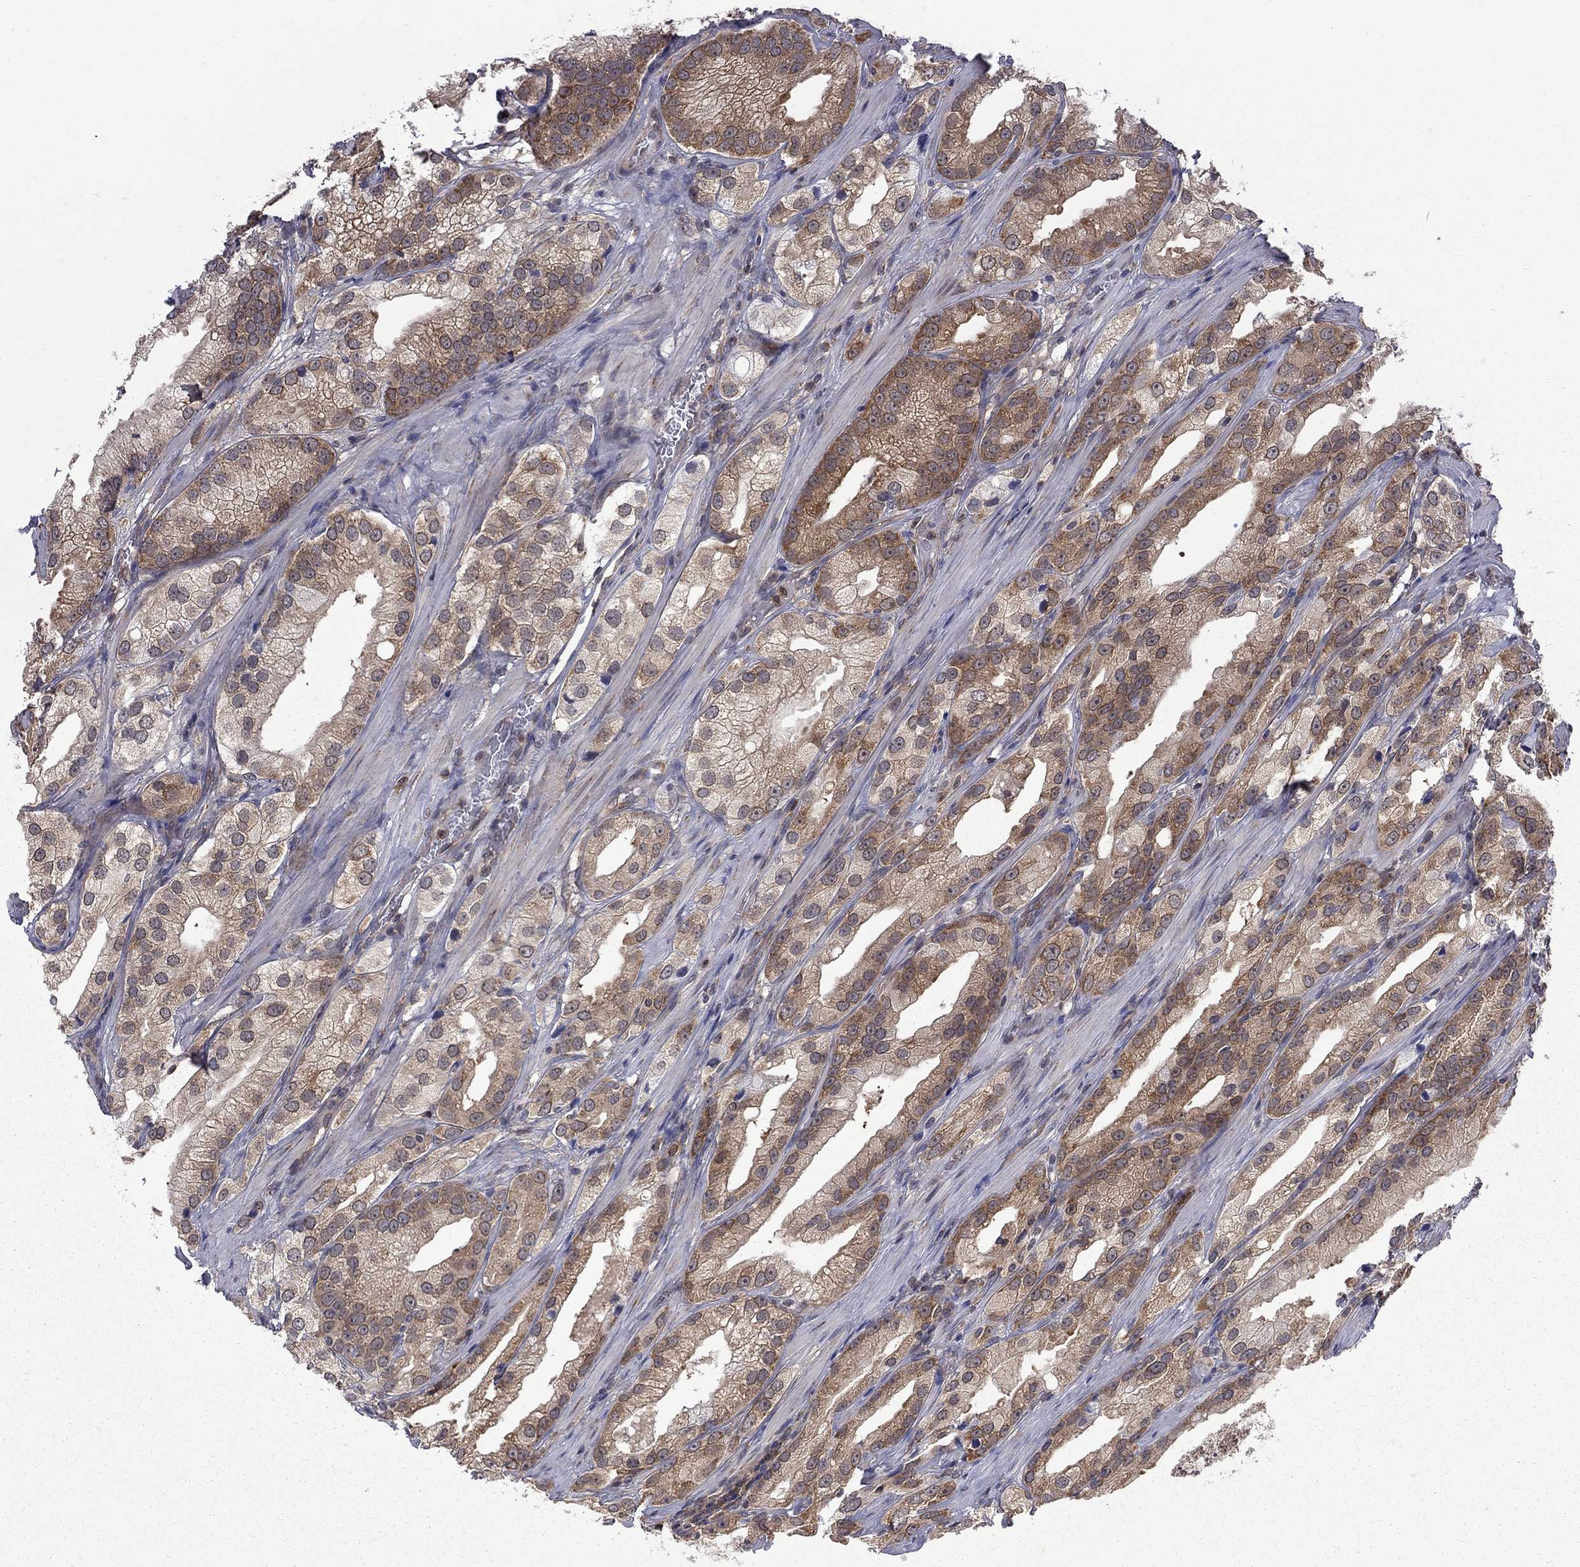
{"staining": {"intensity": "moderate", "quantity": ">75%", "location": "cytoplasmic/membranous"}, "tissue": "prostate cancer", "cell_type": "Tumor cells", "image_type": "cancer", "snomed": [{"axis": "morphology", "description": "Adenocarcinoma, High grade"}, {"axis": "topography", "description": "Prostate and seminal vesicle, NOS"}], "caption": "An IHC photomicrograph of neoplastic tissue is shown. Protein staining in brown shows moderate cytoplasmic/membranous positivity in prostate cancer within tumor cells.", "gene": "NAA50", "patient": {"sex": "male", "age": 62}}